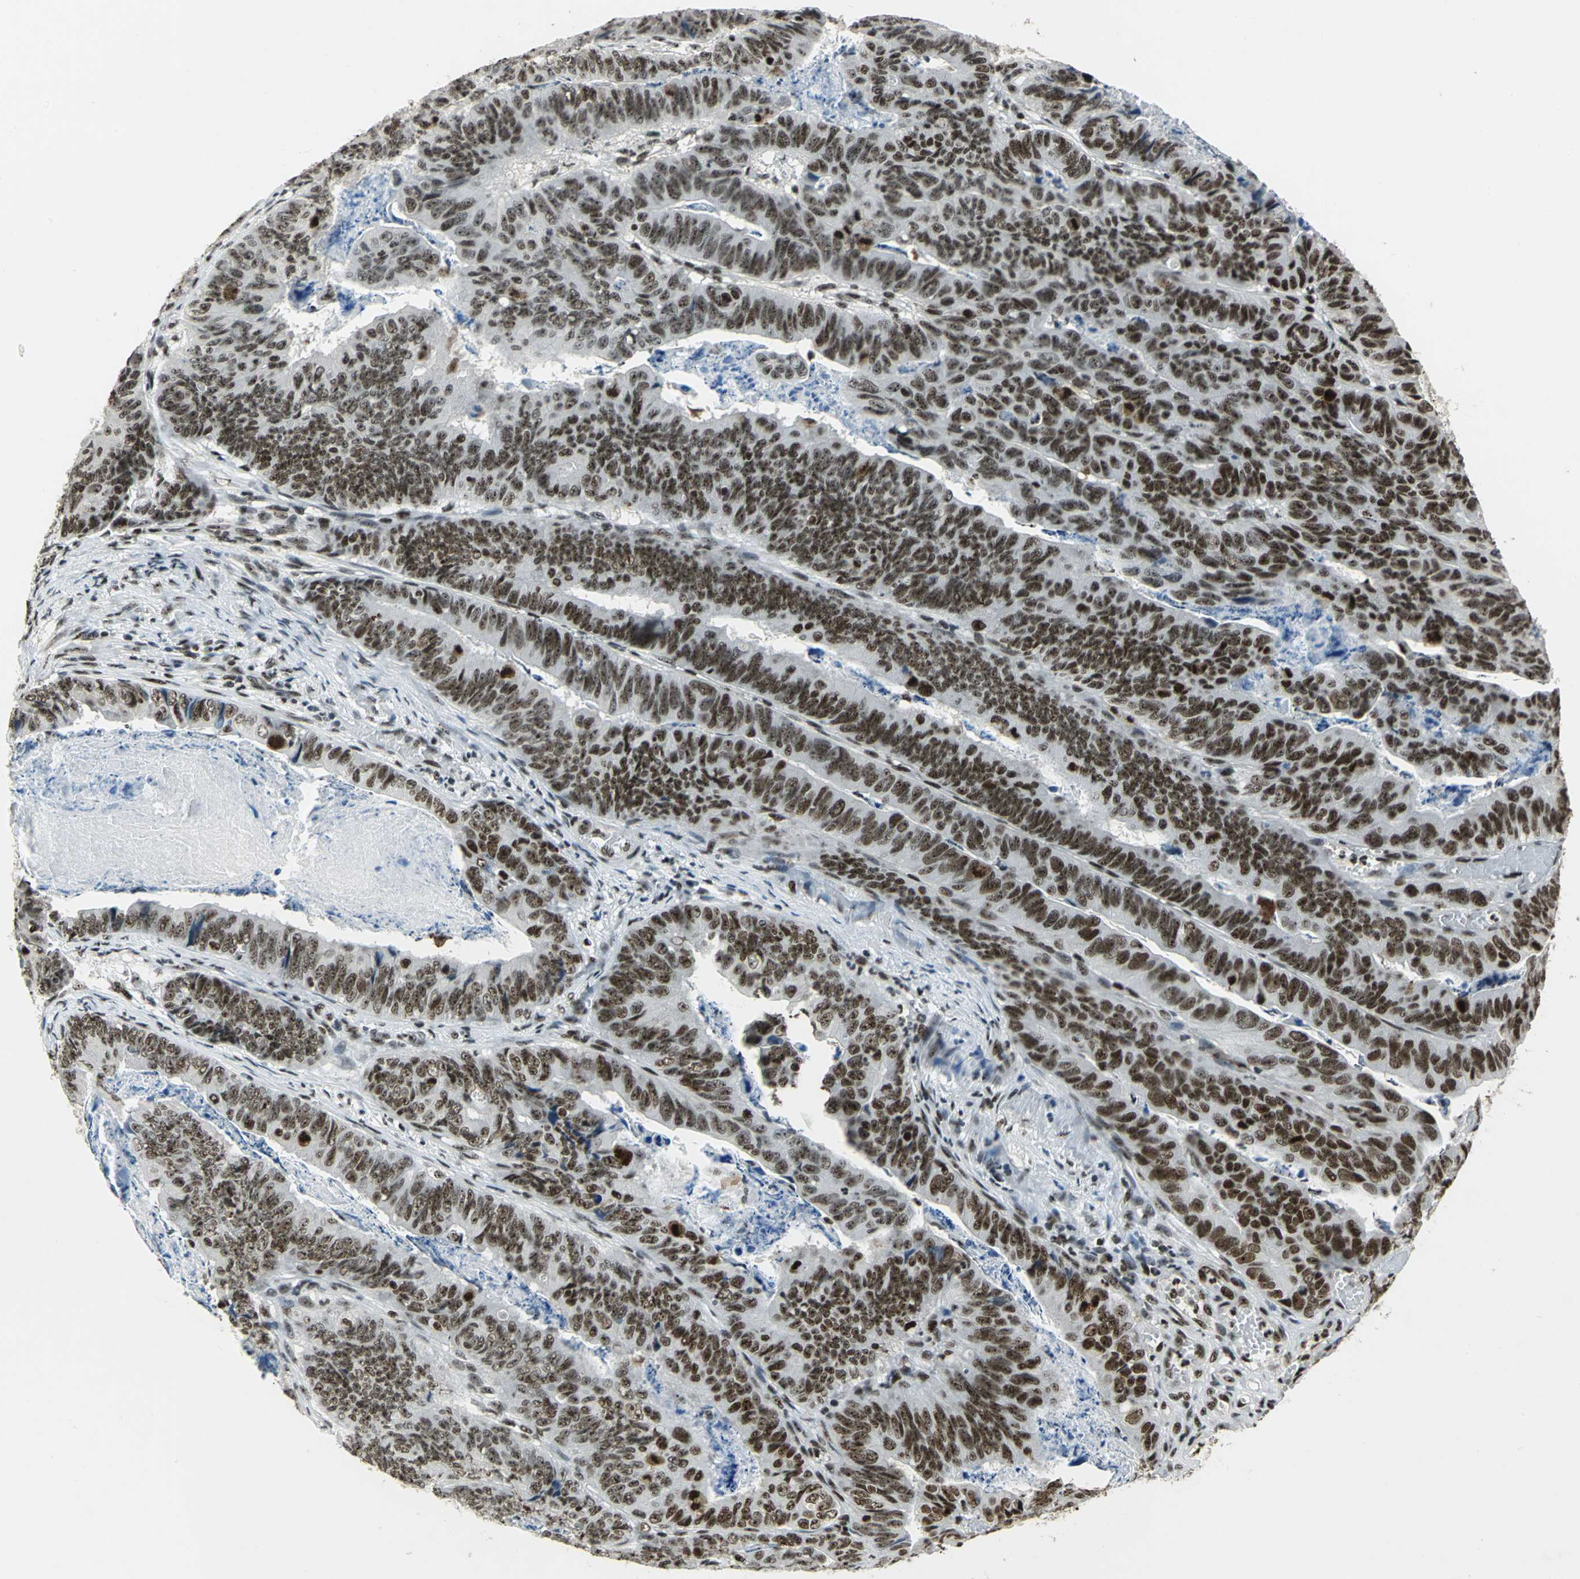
{"staining": {"intensity": "strong", "quantity": ">75%", "location": "nuclear"}, "tissue": "stomach cancer", "cell_type": "Tumor cells", "image_type": "cancer", "snomed": [{"axis": "morphology", "description": "Adenocarcinoma, NOS"}, {"axis": "topography", "description": "Stomach, lower"}], "caption": "An image of human adenocarcinoma (stomach) stained for a protein displays strong nuclear brown staining in tumor cells.", "gene": "UBTF", "patient": {"sex": "male", "age": 77}}